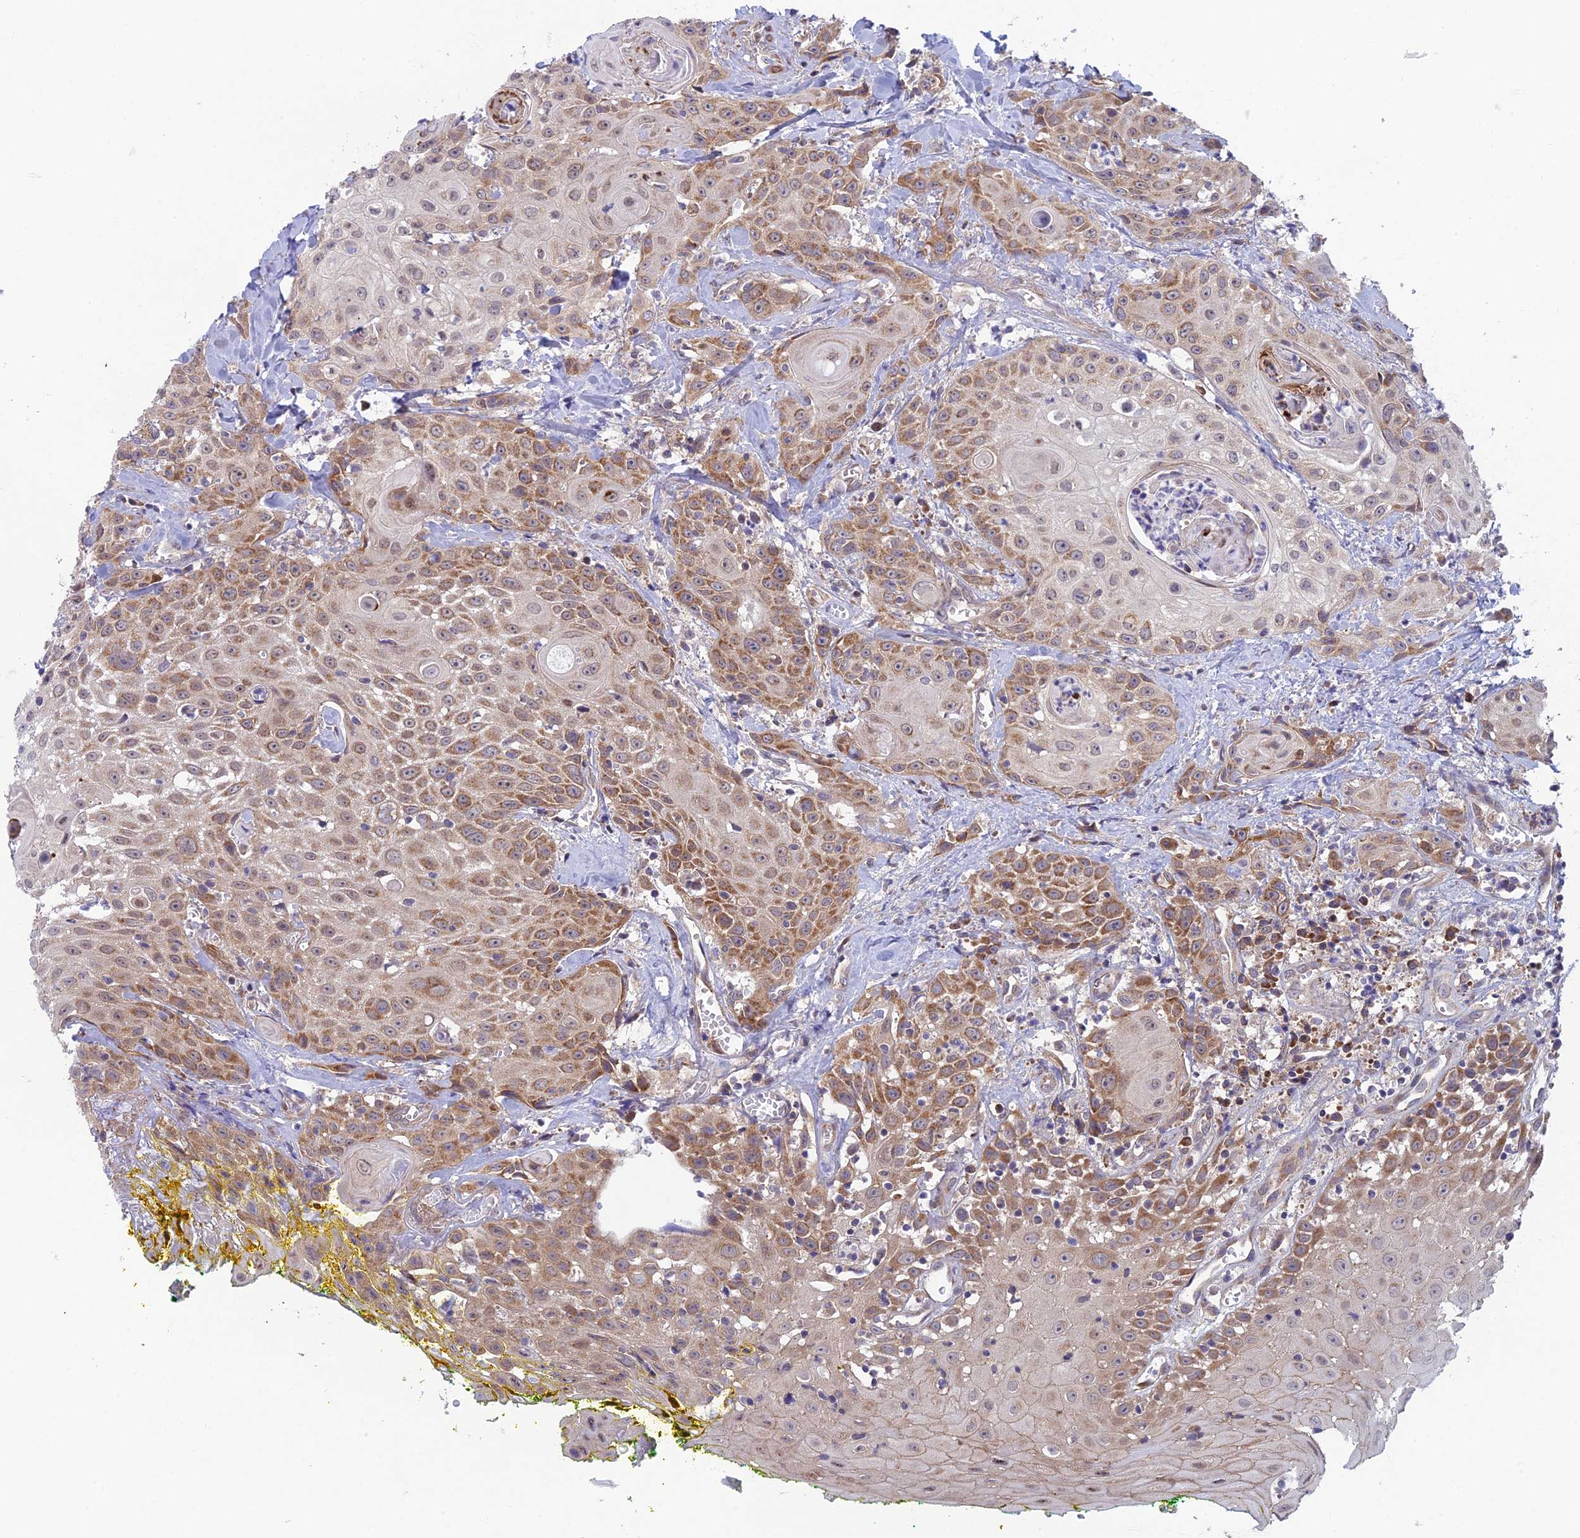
{"staining": {"intensity": "moderate", "quantity": ">75%", "location": "cytoplasmic/membranous"}, "tissue": "head and neck cancer", "cell_type": "Tumor cells", "image_type": "cancer", "snomed": [{"axis": "morphology", "description": "Squamous cell carcinoma, NOS"}, {"axis": "topography", "description": "Oral tissue"}, {"axis": "topography", "description": "Head-Neck"}], "caption": "Immunohistochemical staining of human head and neck cancer (squamous cell carcinoma) exhibits medium levels of moderate cytoplasmic/membranous expression in about >75% of tumor cells. (DAB IHC with brightfield microscopy, high magnification).", "gene": "INCA1", "patient": {"sex": "female", "age": 82}}